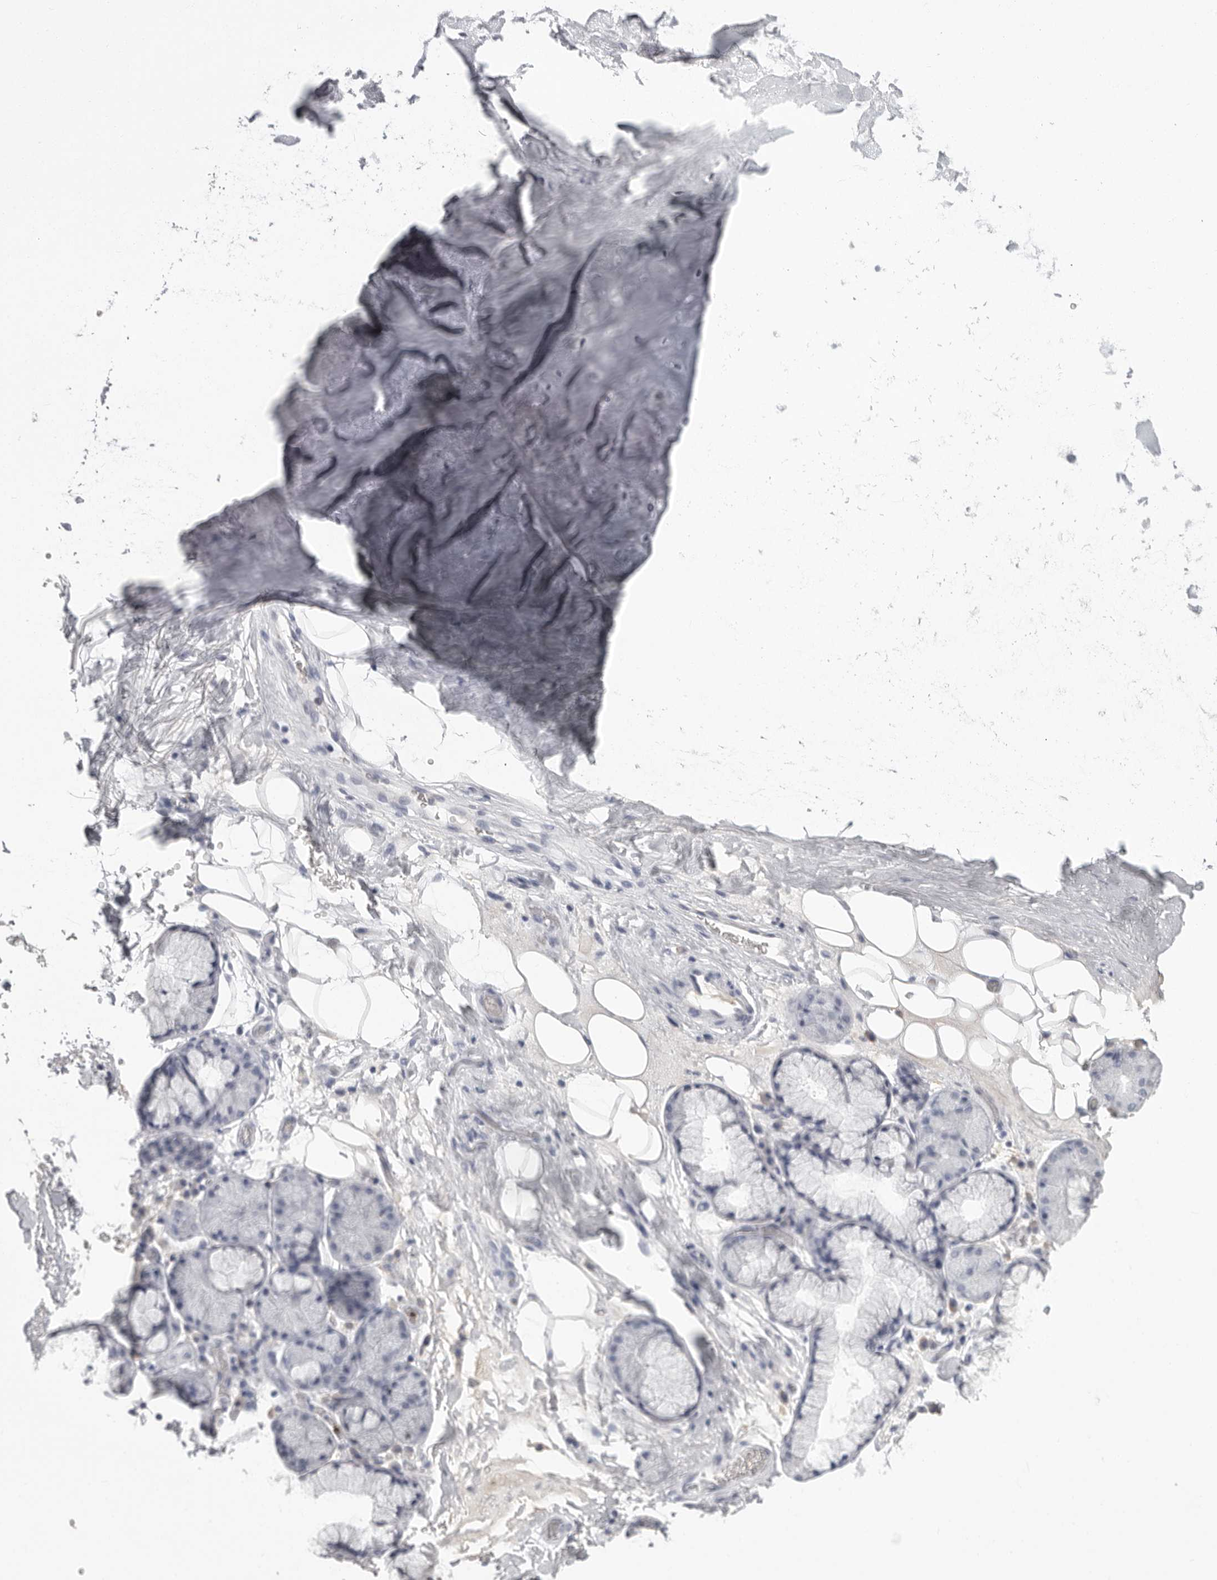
{"staining": {"intensity": "negative", "quantity": "none", "location": "none"}, "tissue": "adipose tissue", "cell_type": "Adipocytes", "image_type": "normal", "snomed": [{"axis": "morphology", "description": "Normal tissue, NOS"}, {"axis": "topography", "description": "Cartilage tissue"}], "caption": "Immunohistochemistry (IHC) photomicrograph of benign human adipose tissue stained for a protein (brown), which demonstrates no positivity in adipocytes. (DAB (3,3'-diaminobenzidine) IHC visualized using brightfield microscopy, high magnification).", "gene": "GNLY", "patient": {"sex": "female", "age": 63}}